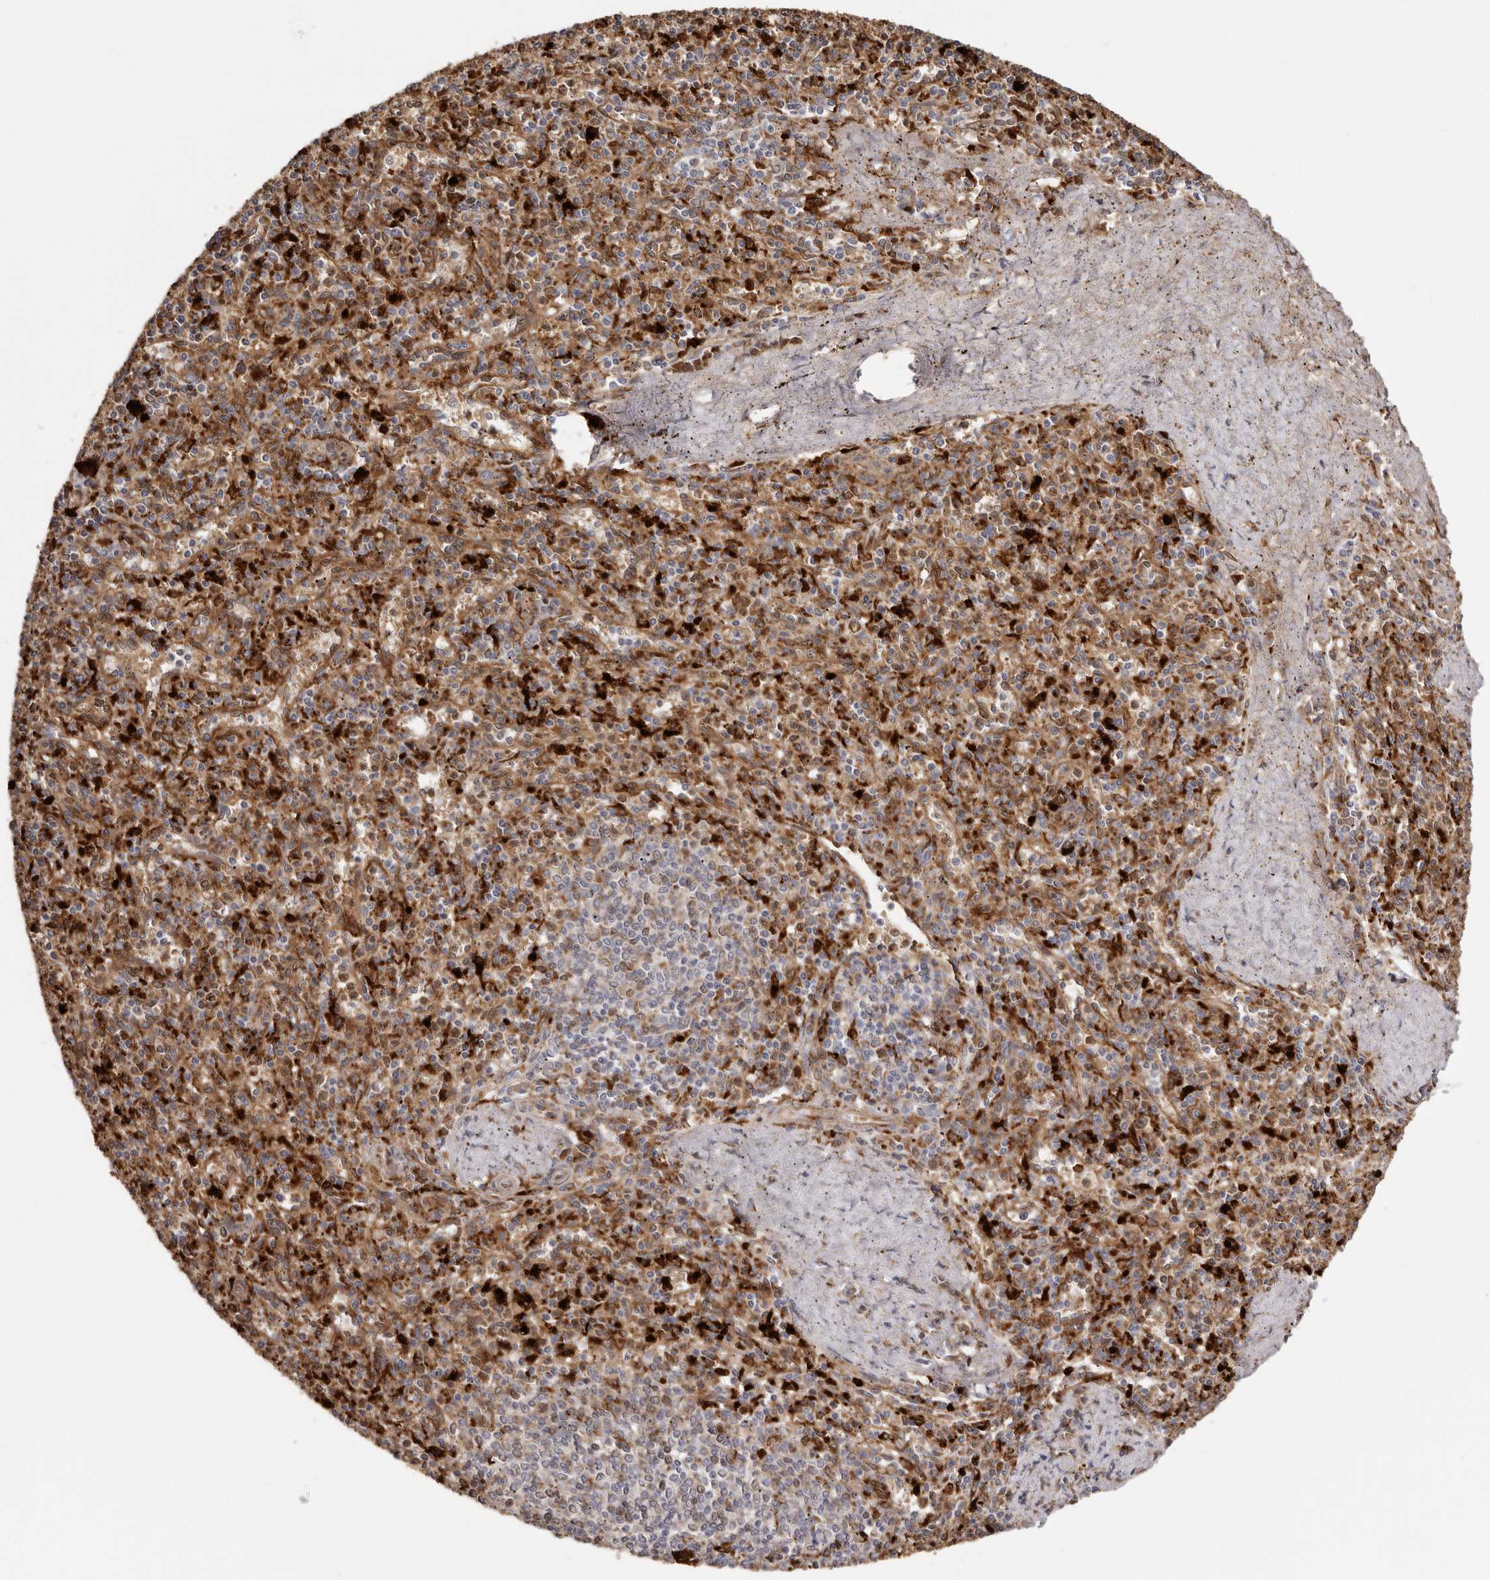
{"staining": {"intensity": "moderate", "quantity": ">75%", "location": "cytoplasmic/membranous"}, "tissue": "spleen", "cell_type": "Cells in red pulp", "image_type": "normal", "snomed": [{"axis": "morphology", "description": "Normal tissue, NOS"}, {"axis": "topography", "description": "Spleen"}], "caption": "IHC micrograph of unremarkable spleen stained for a protein (brown), which displays medium levels of moderate cytoplasmic/membranous staining in approximately >75% of cells in red pulp.", "gene": "GRN", "patient": {"sex": "male", "age": 72}}